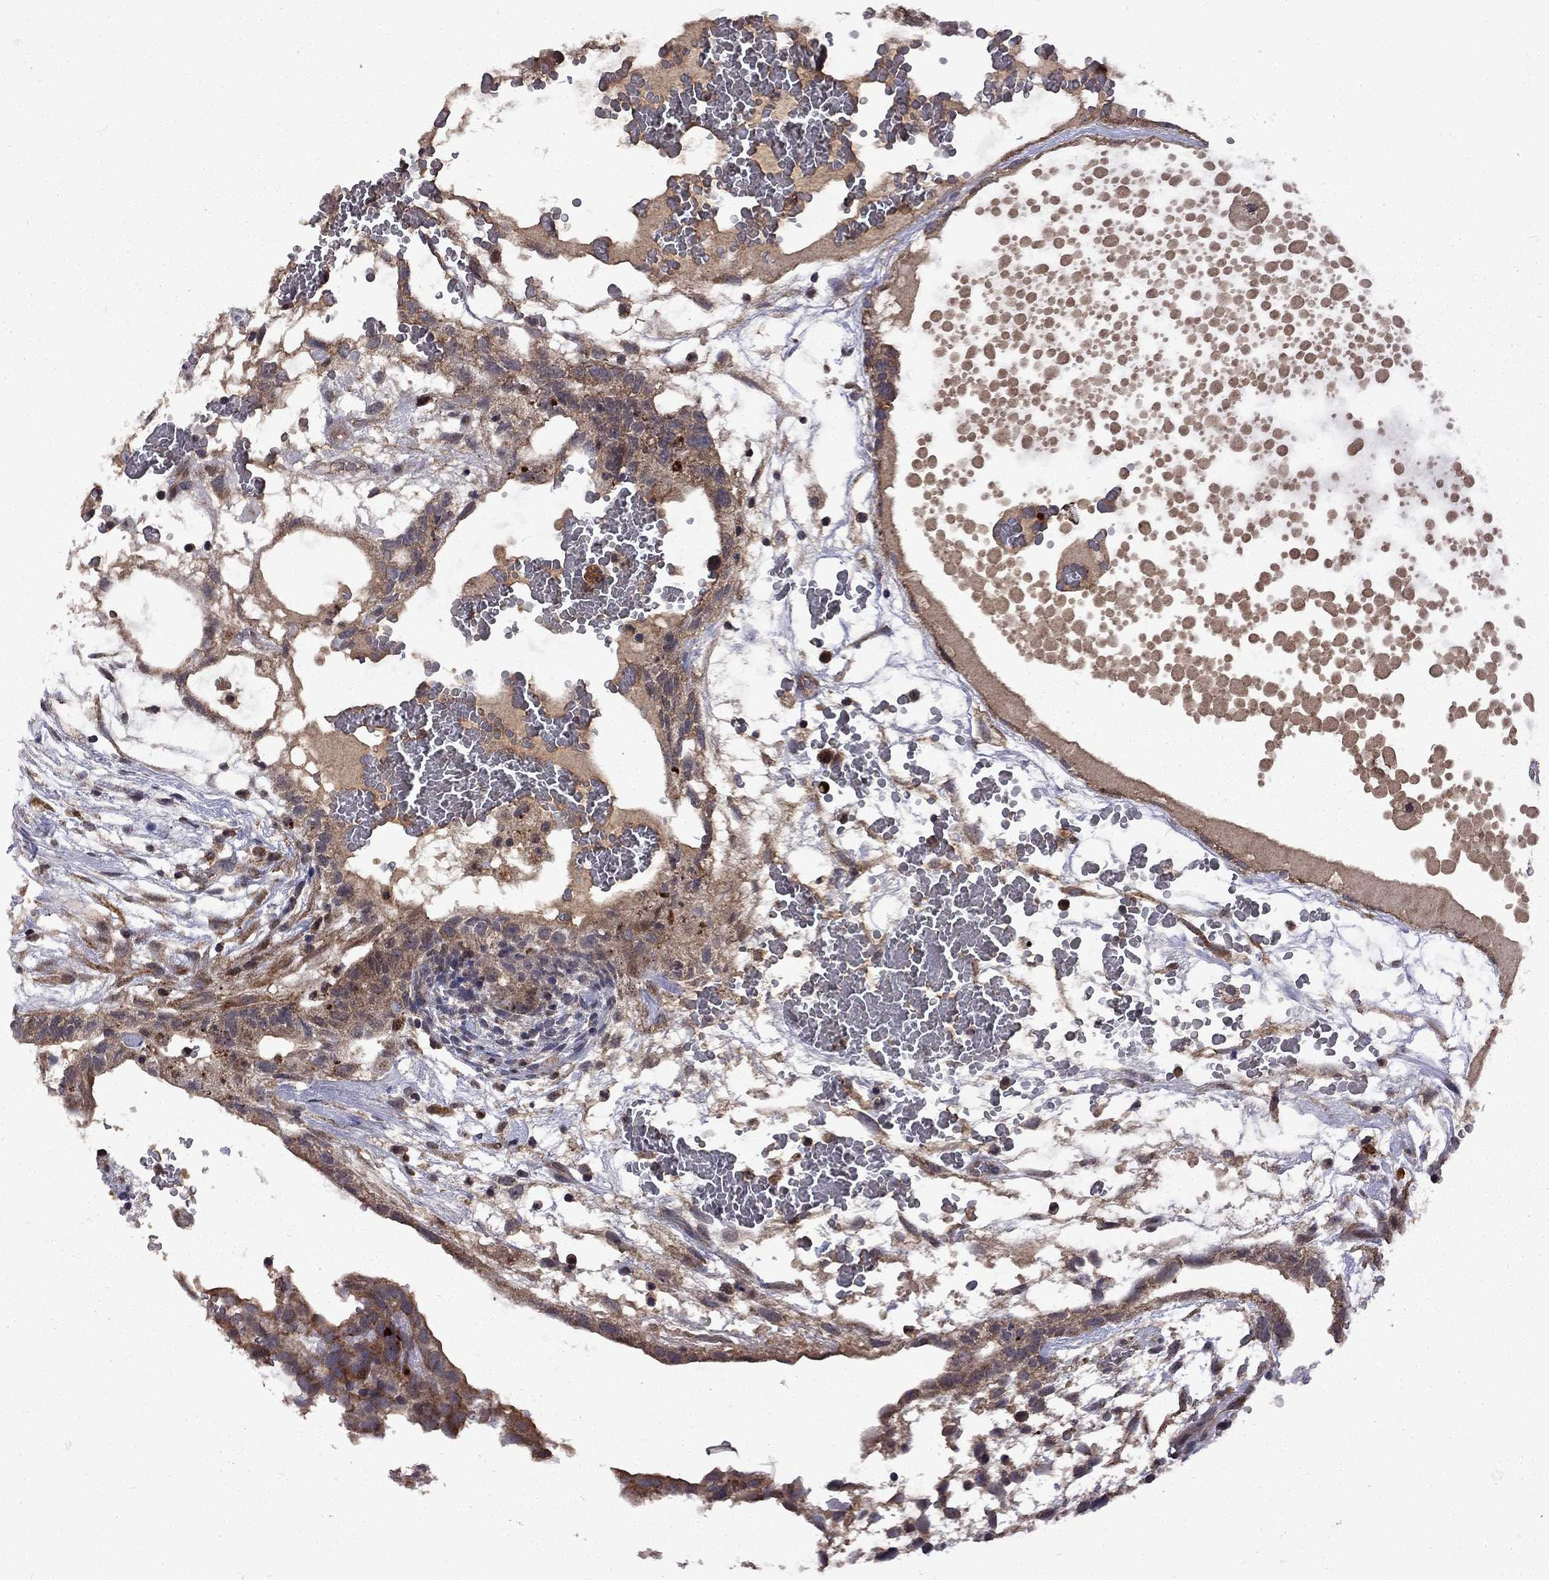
{"staining": {"intensity": "moderate", "quantity": ">75%", "location": "cytoplasmic/membranous"}, "tissue": "testis cancer", "cell_type": "Tumor cells", "image_type": "cancer", "snomed": [{"axis": "morphology", "description": "Normal tissue, NOS"}, {"axis": "morphology", "description": "Carcinoma, Embryonal, NOS"}, {"axis": "topography", "description": "Testis"}], "caption": "Immunohistochemical staining of testis cancer displays medium levels of moderate cytoplasmic/membranous protein positivity in about >75% of tumor cells.", "gene": "IPP", "patient": {"sex": "male", "age": 32}}